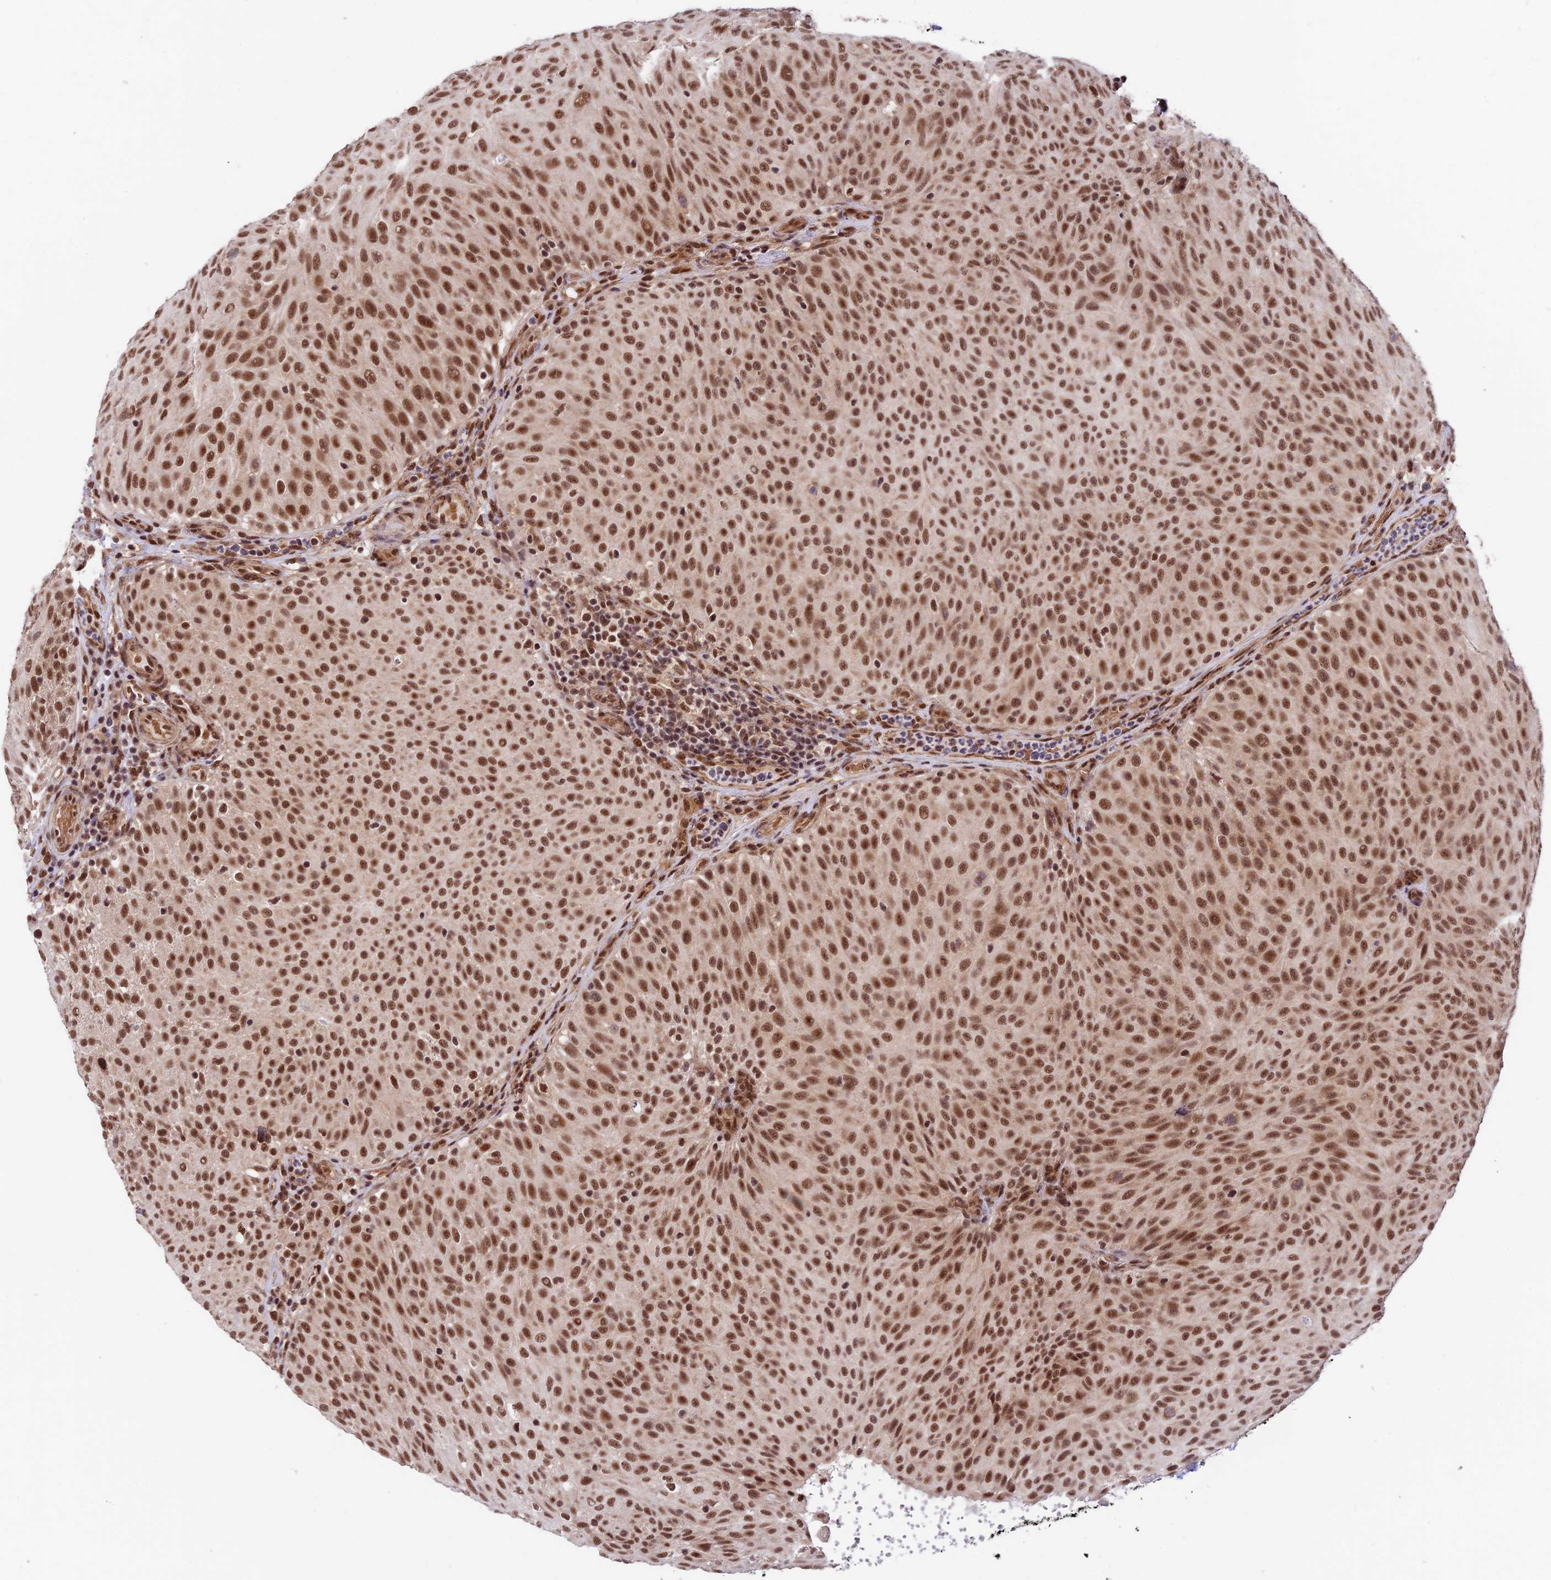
{"staining": {"intensity": "strong", "quantity": ">75%", "location": "nuclear"}, "tissue": "urothelial cancer", "cell_type": "Tumor cells", "image_type": "cancer", "snomed": [{"axis": "morphology", "description": "Urothelial carcinoma, Low grade"}, {"axis": "topography", "description": "Urinary bladder"}], "caption": "Immunohistochemistry (IHC) (DAB) staining of human urothelial cancer demonstrates strong nuclear protein staining in about >75% of tumor cells.", "gene": "RBM42", "patient": {"sex": "male", "age": 78}}